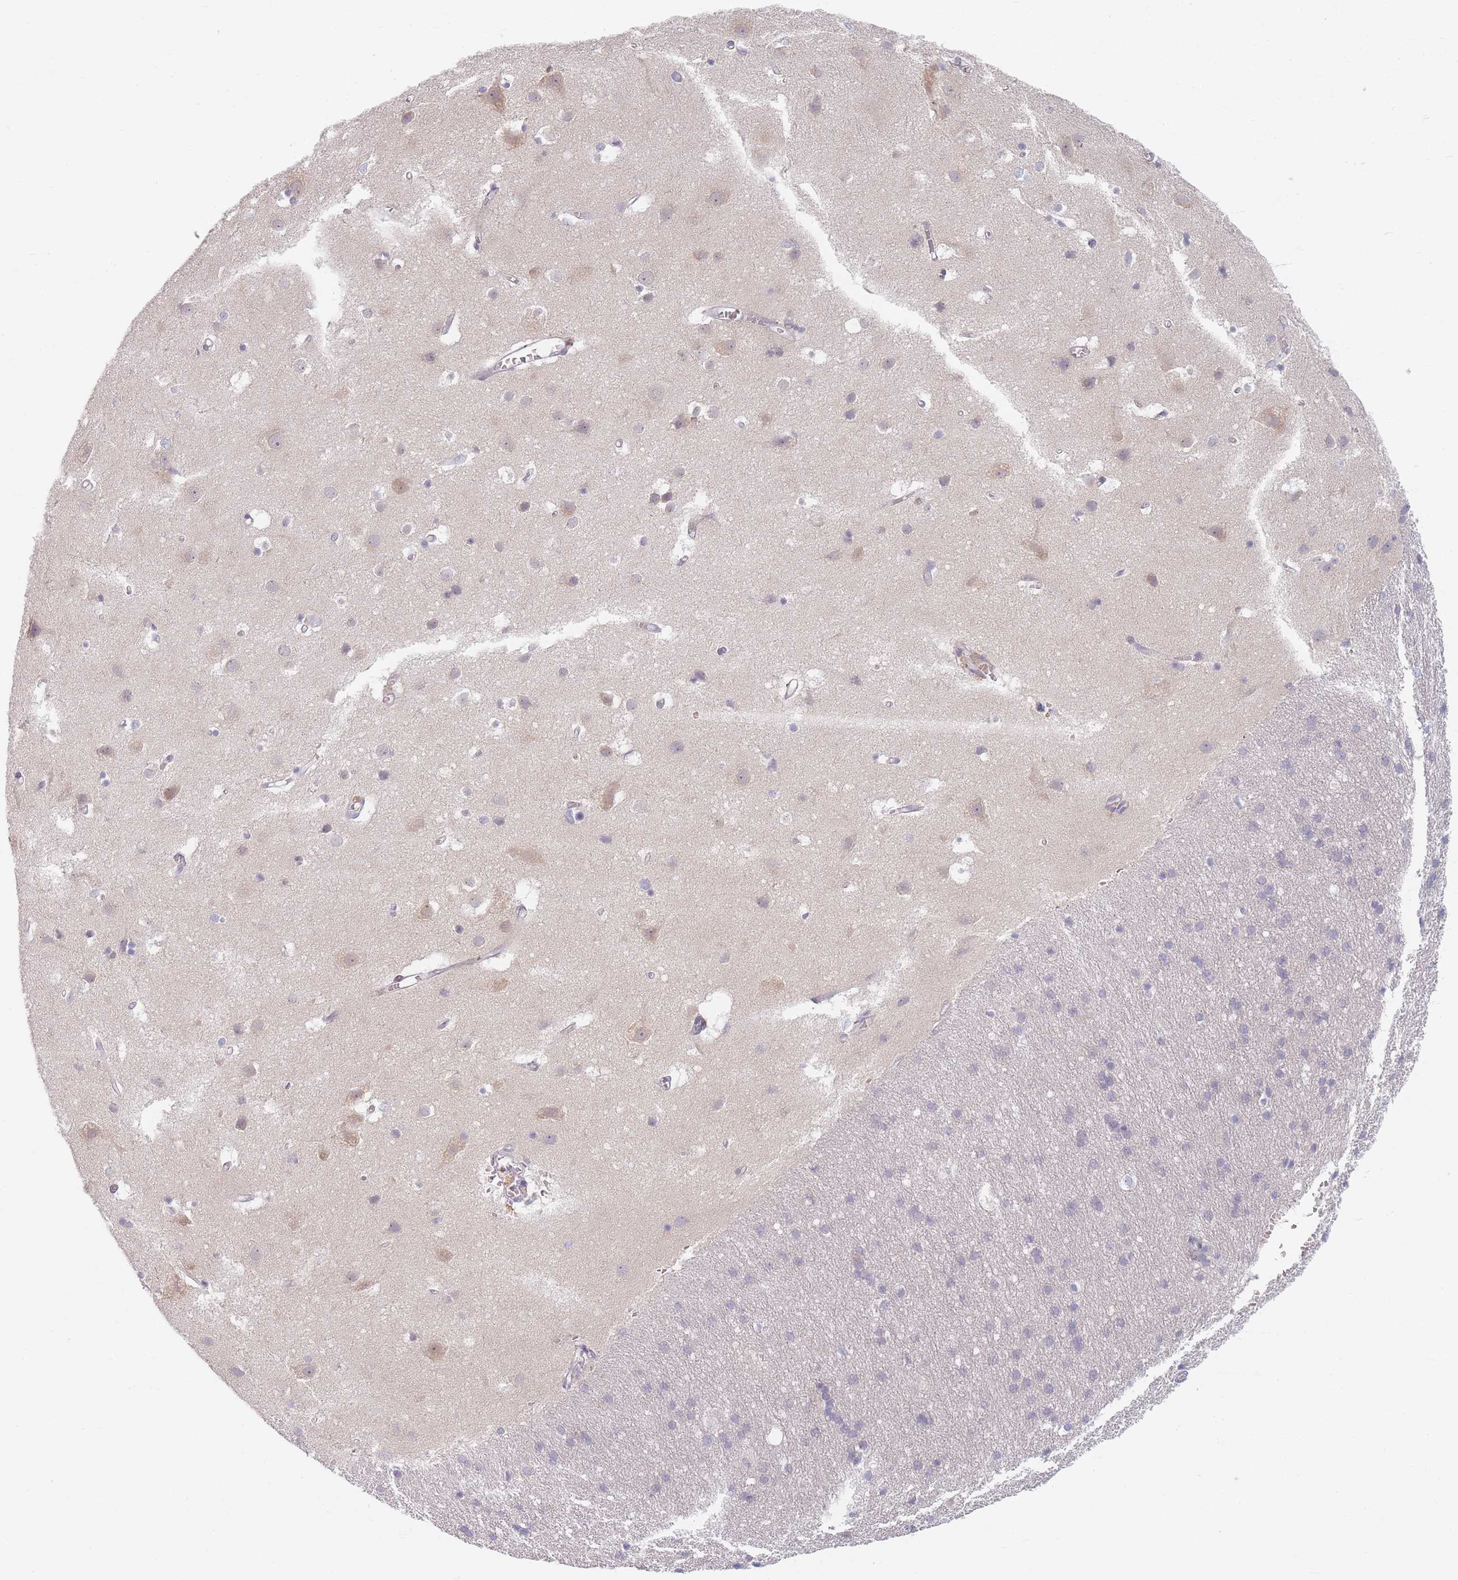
{"staining": {"intensity": "negative", "quantity": "none", "location": "none"}, "tissue": "cerebral cortex", "cell_type": "Endothelial cells", "image_type": "normal", "snomed": [{"axis": "morphology", "description": "Normal tissue, NOS"}, {"axis": "topography", "description": "Cerebral cortex"}], "caption": "Micrograph shows no significant protein staining in endothelial cells of normal cerebral cortex. (Stains: DAB immunohistochemistry (IHC) with hematoxylin counter stain, Microscopy: brightfield microscopy at high magnification).", "gene": "TMOD1", "patient": {"sex": "male", "age": 54}}